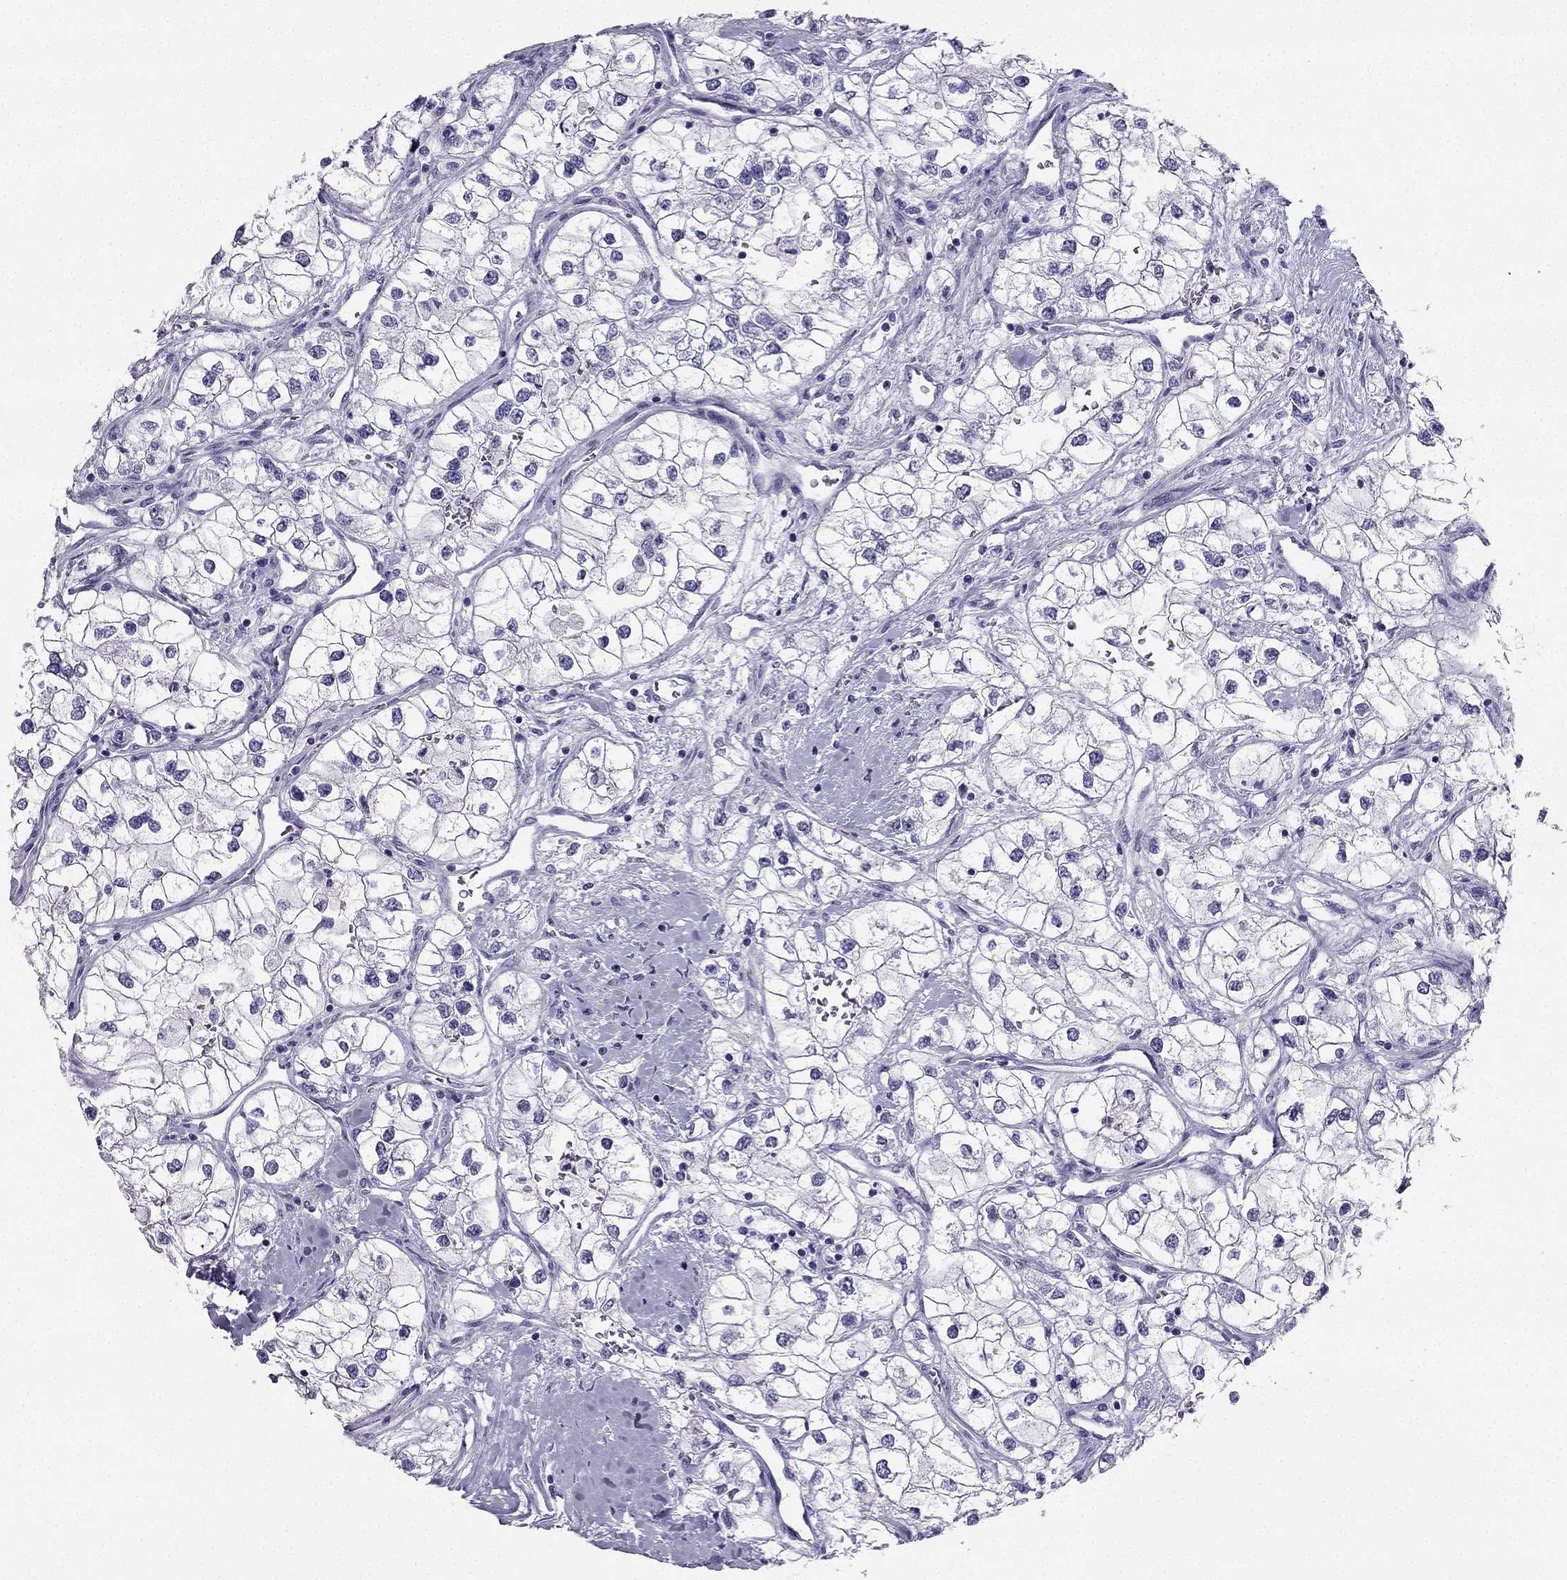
{"staining": {"intensity": "negative", "quantity": "none", "location": "none"}, "tissue": "renal cancer", "cell_type": "Tumor cells", "image_type": "cancer", "snomed": [{"axis": "morphology", "description": "Adenocarcinoma, NOS"}, {"axis": "topography", "description": "Kidney"}], "caption": "Tumor cells show no significant staining in renal cancer.", "gene": "TFF3", "patient": {"sex": "male", "age": 59}}